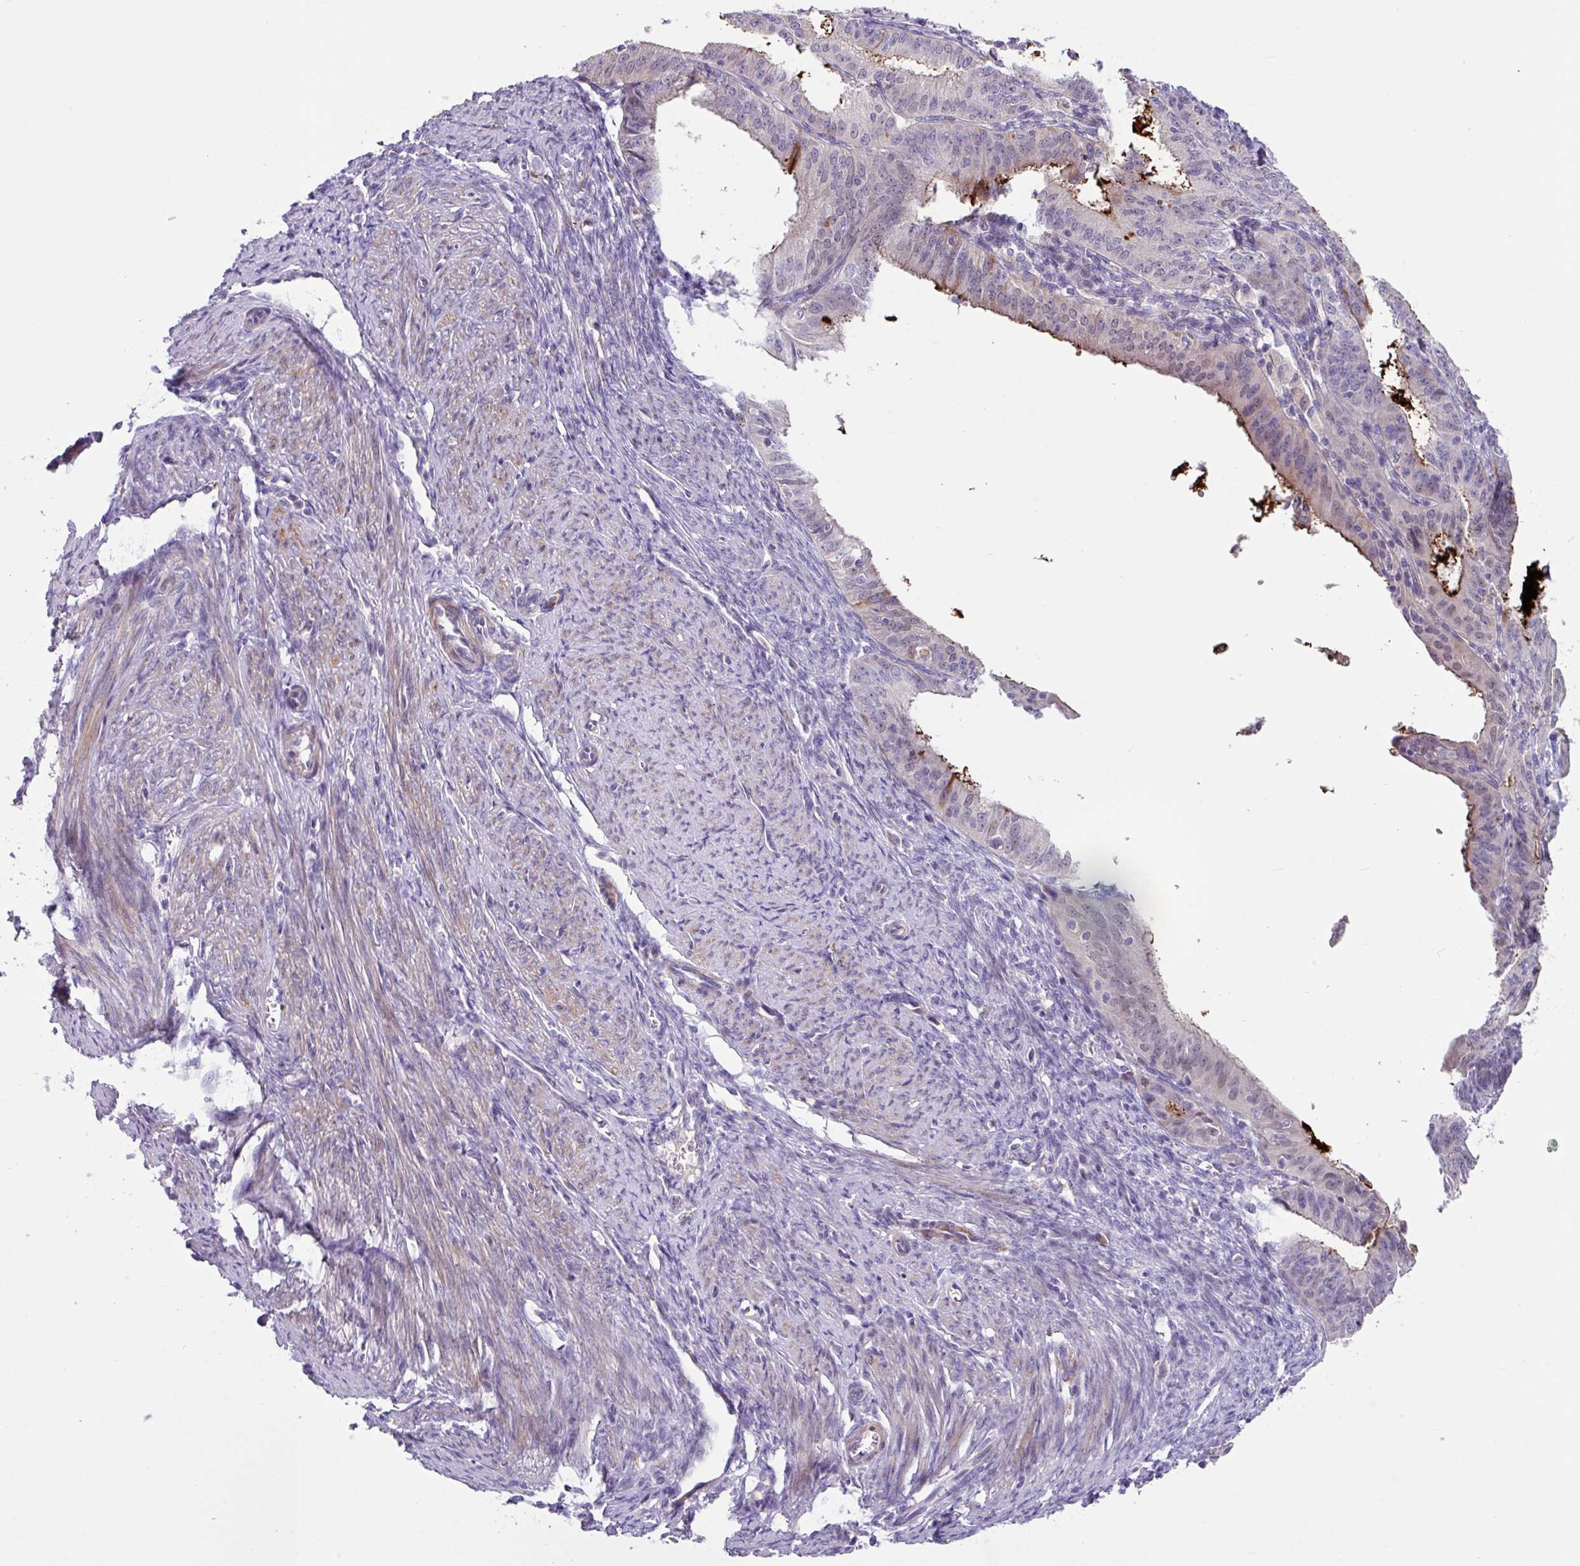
{"staining": {"intensity": "weak", "quantity": "<25%", "location": "cytoplasmic/membranous"}, "tissue": "endometrial cancer", "cell_type": "Tumor cells", "image_type": "cancer", "snomed": [{"axis": "morphology", "description": "Adenocarcinoma, NOS"}, {"axis": "topography", "description": "Endometrium"}], "caption": "IHC photomicrograph of neoplastic tissue: endometrial adenocarcinoma stained with DAB demonstrates no significant protein positivity in tumor cells. The staining was performed using DAB (3,3'-diaminobenzidine) to visualize the protein expression in brown, while the nuclei were stained in blue with hematoxylin (Magnification: 20x).", "gene": "IQCJ", "patient": {"sex": "female", "age": 51}}